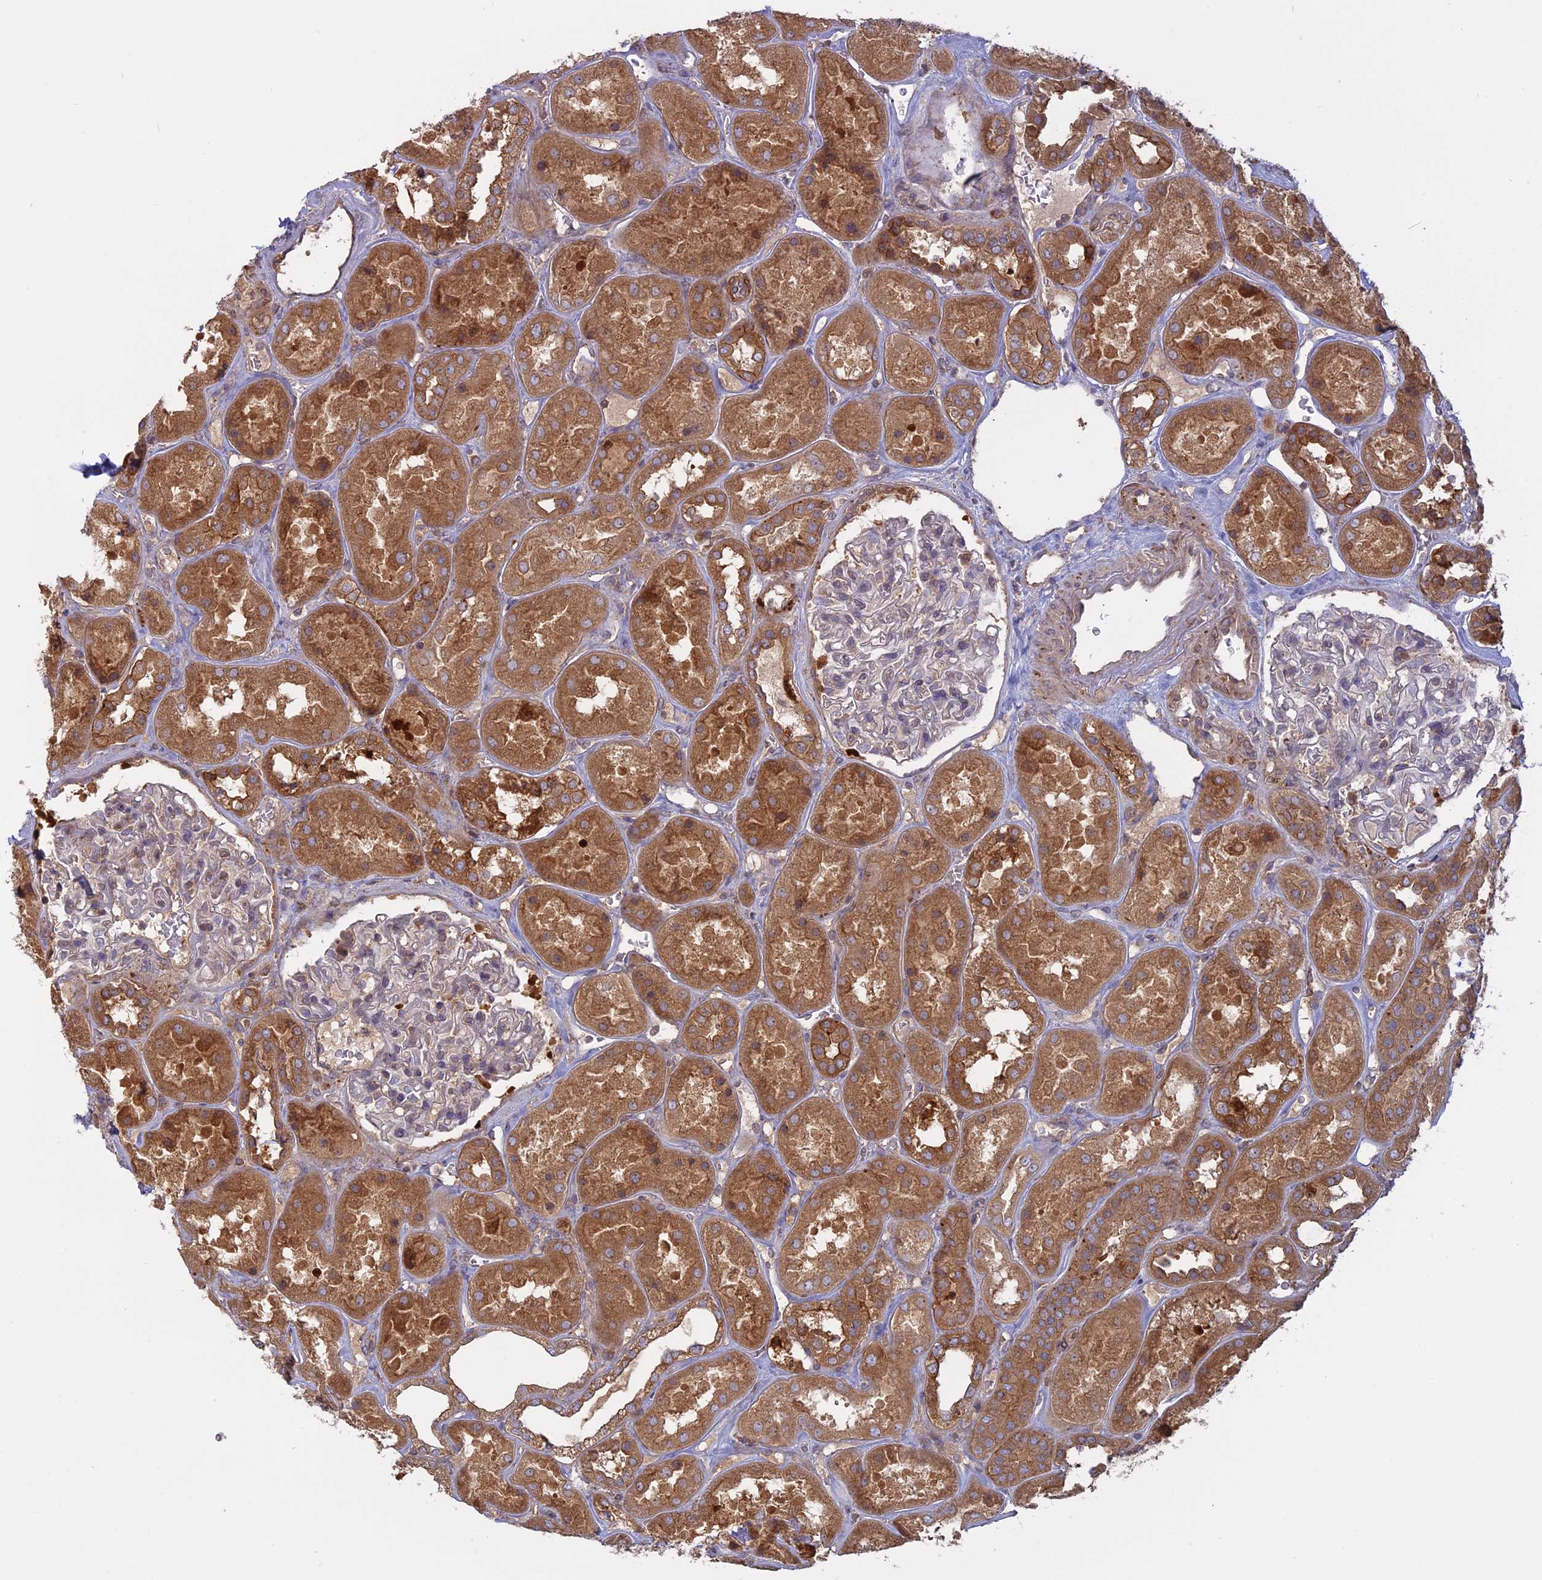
{"staining": {"intensity": "weak", "quantity": "<25%", "location": "cytoplasmic/membranous"}, "tissue": "kidney", "cell_type": "Cells in glomeruli", "image_type": "normal", "snomed": [{"axis": "morphology", "description": "Normal tissue, NOS"}, {"axis": "topography", "description": "Kidney"}], "caption": "Human kidney stained for a protein using immunohistochemistry (IHC) shows no staining in cells in glomeruli.", "gene": "TMEM208", "patient": {"sex": "male", "age": 70}}